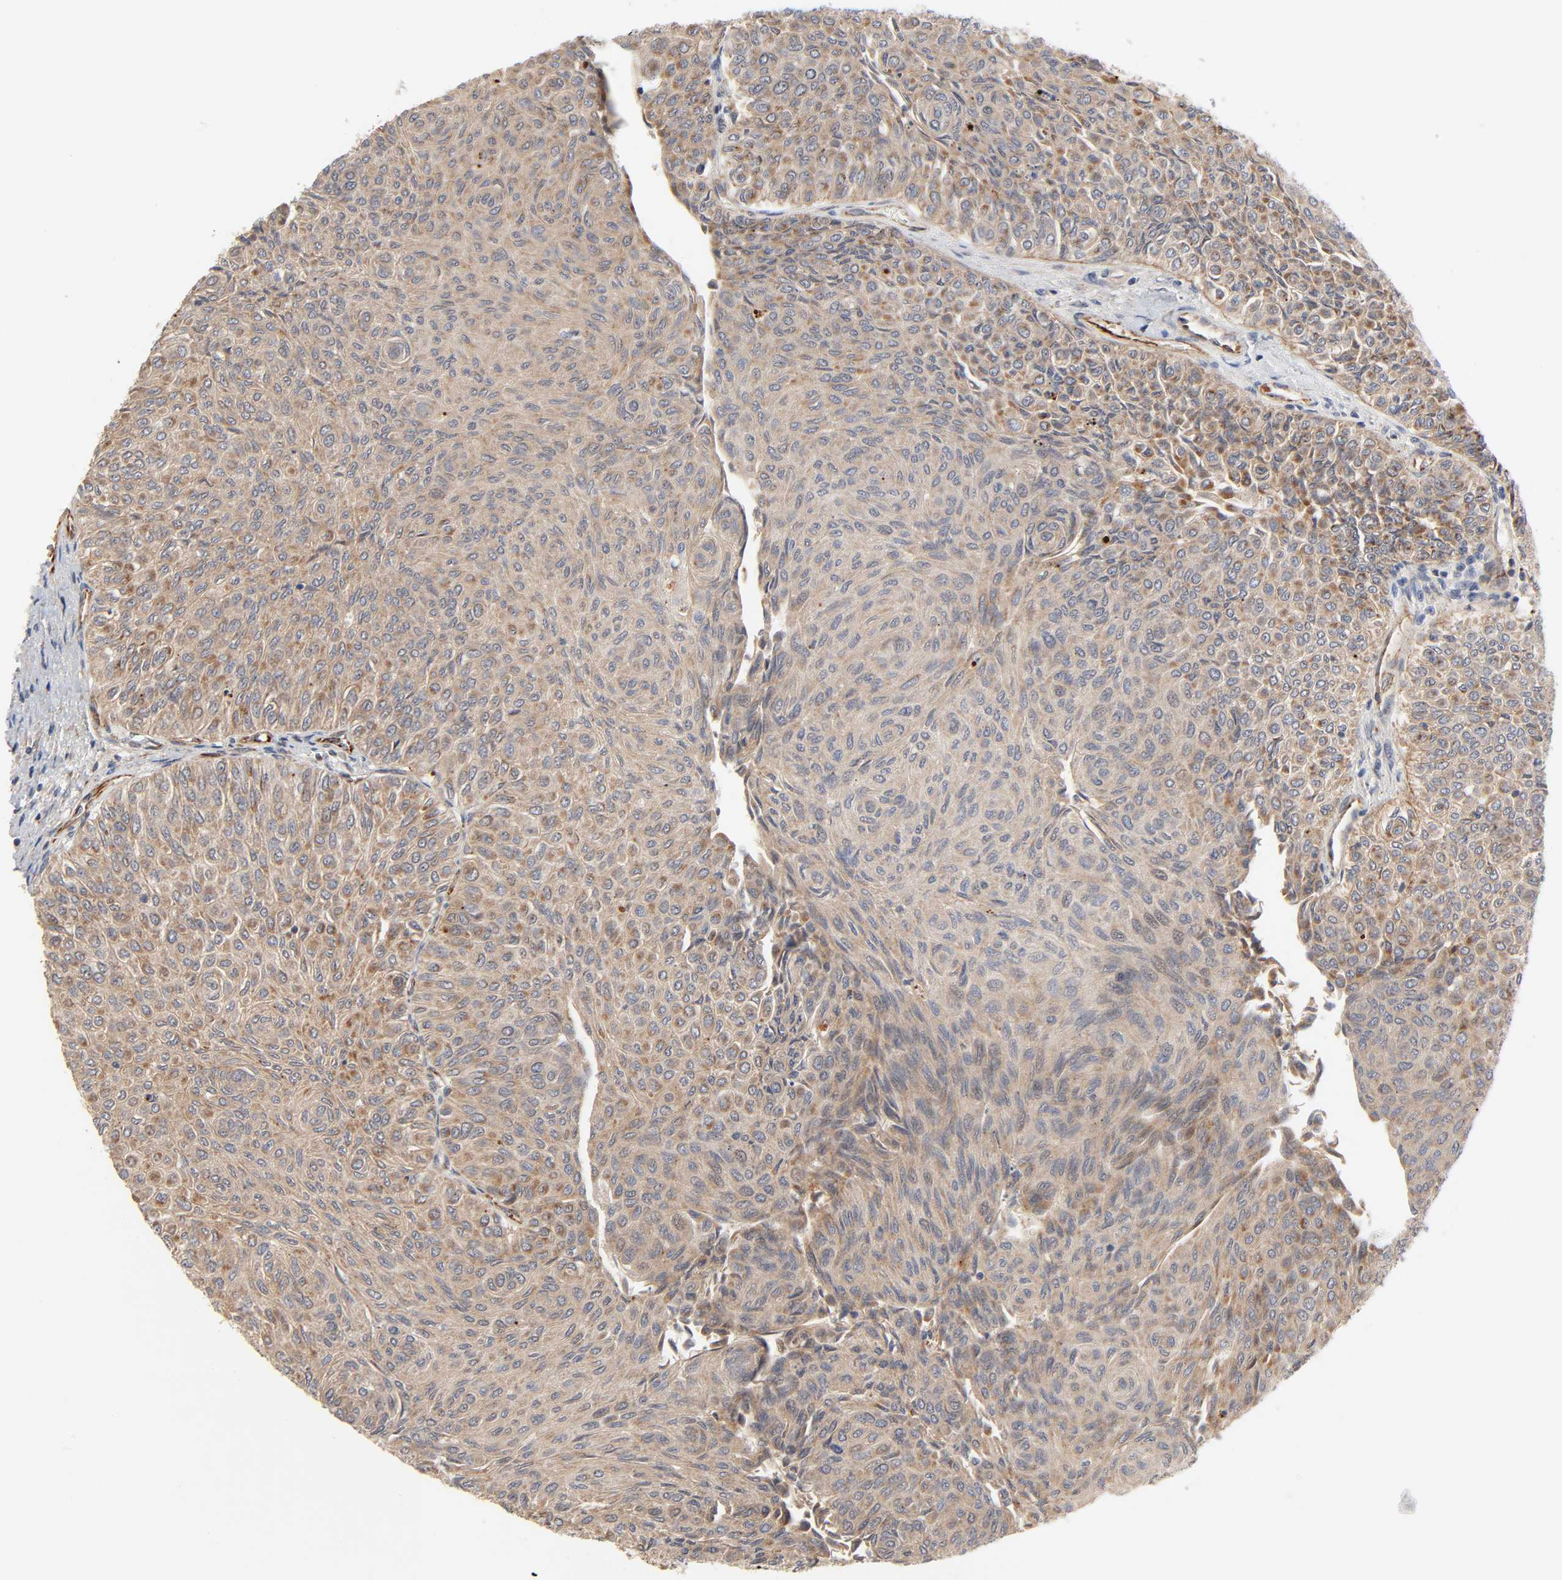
{"staining": {"intensity": "moderate", "quantity": ">75%", "location": "cytoplasmic/membranous"}, "tissue": "urothelial cancer", "cell_type": "Tumor cells", "image_type": "cancer", "snomed": [{"axis": "morphology", "description": "Urothelial carcinoma, Low grade"}, {"axis": "topography", "description": "Urinary bladder"}], "caption": "The immunohistochemical stain highlights moderate cytoplasmic/membranous positivity in tumor cells of urothelial carcinoma (low-grade) tissue.", "gene": "REEP6", "patient": {"sex": "male", "age": 78}}